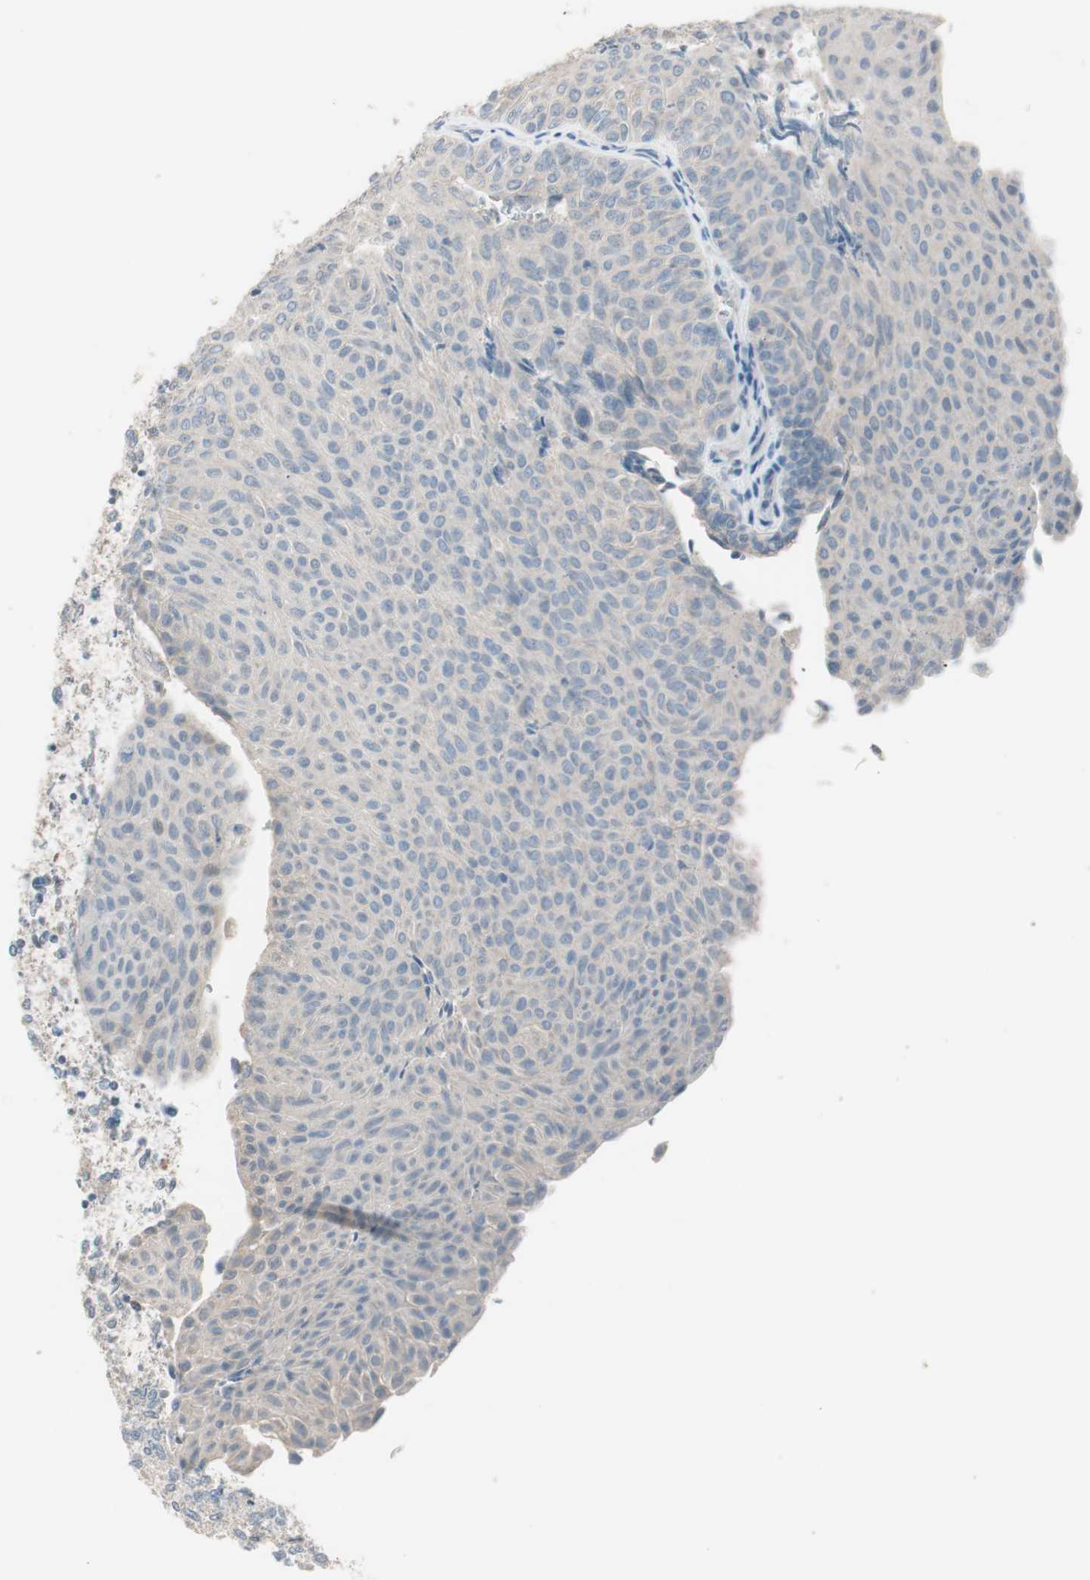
{"staining": {"intensity": "negative", "quantity": "none", "location": "none"}, "tissue": "urothelial cancer", "cell_type": "Tumor cells", "image_type": "cancer", "snomed": [{"axis": "morphology", "description": "Urothelial carcinoma, Low grade"}, {"axis": "topography", "description": "Urinary bladder"}], "caption": "The histopathology image demonstrates no significant staining in tumor cells of urothelial cancer.", "gene": "KHK", "patient": {"sex": "male", "age": 78}}